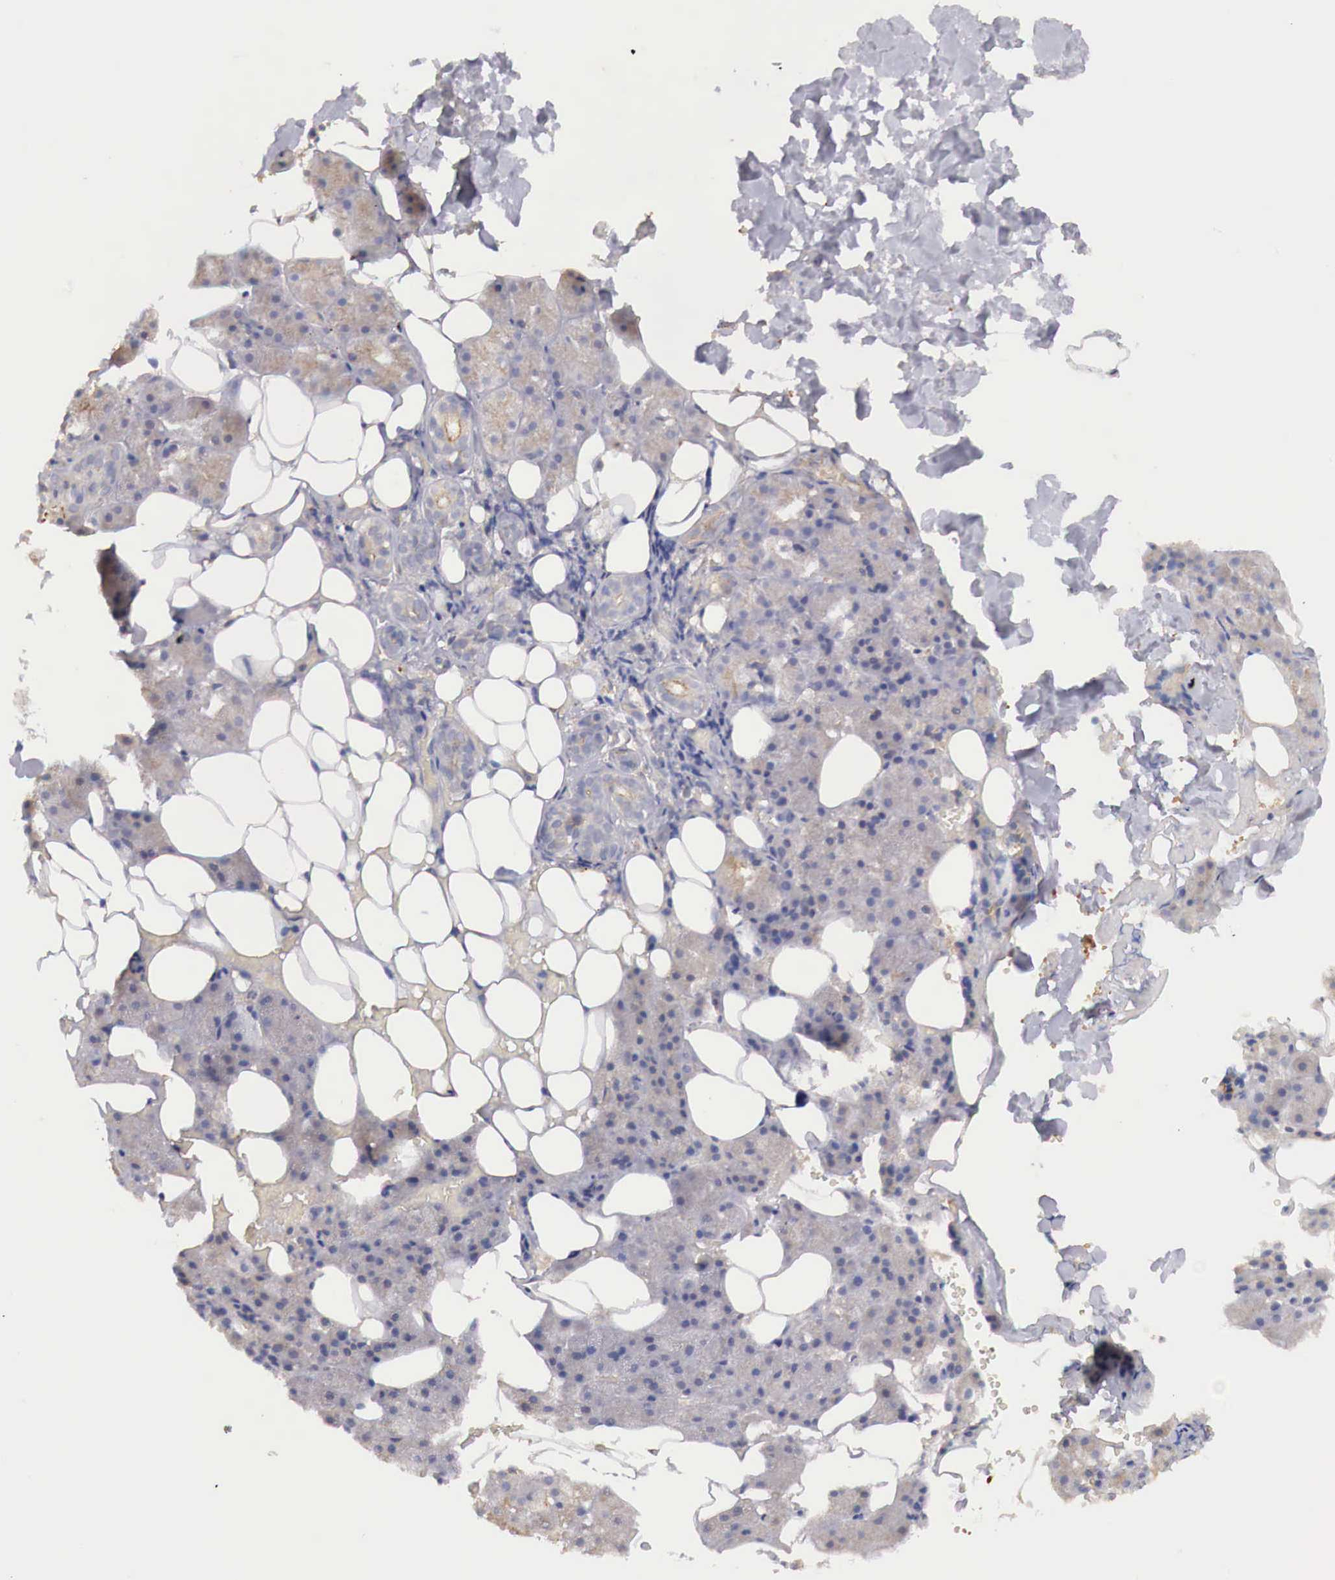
{"staining": {"intensity": "weak", "quantity": "25%-75%", "location": "cytoplasmic/membranous"}, "tissue": "salivary gland", "cell_type": "Glandular cells", "image_type": "normal", "snomed": [{"axis": "morphology", "description": "Normal tissue, NOS"}, {"axis": "topography", "description": "Salivary gland"}], "caption": "An image showing weak cytoplasmic/membranous expression in approximately 25%-75% of glandular cells in benign salivary gland, as visualized by brown immunohistochemical staining.", "gene": "KLHDC7B", "patient": {"sex": "female", "age": 55}}